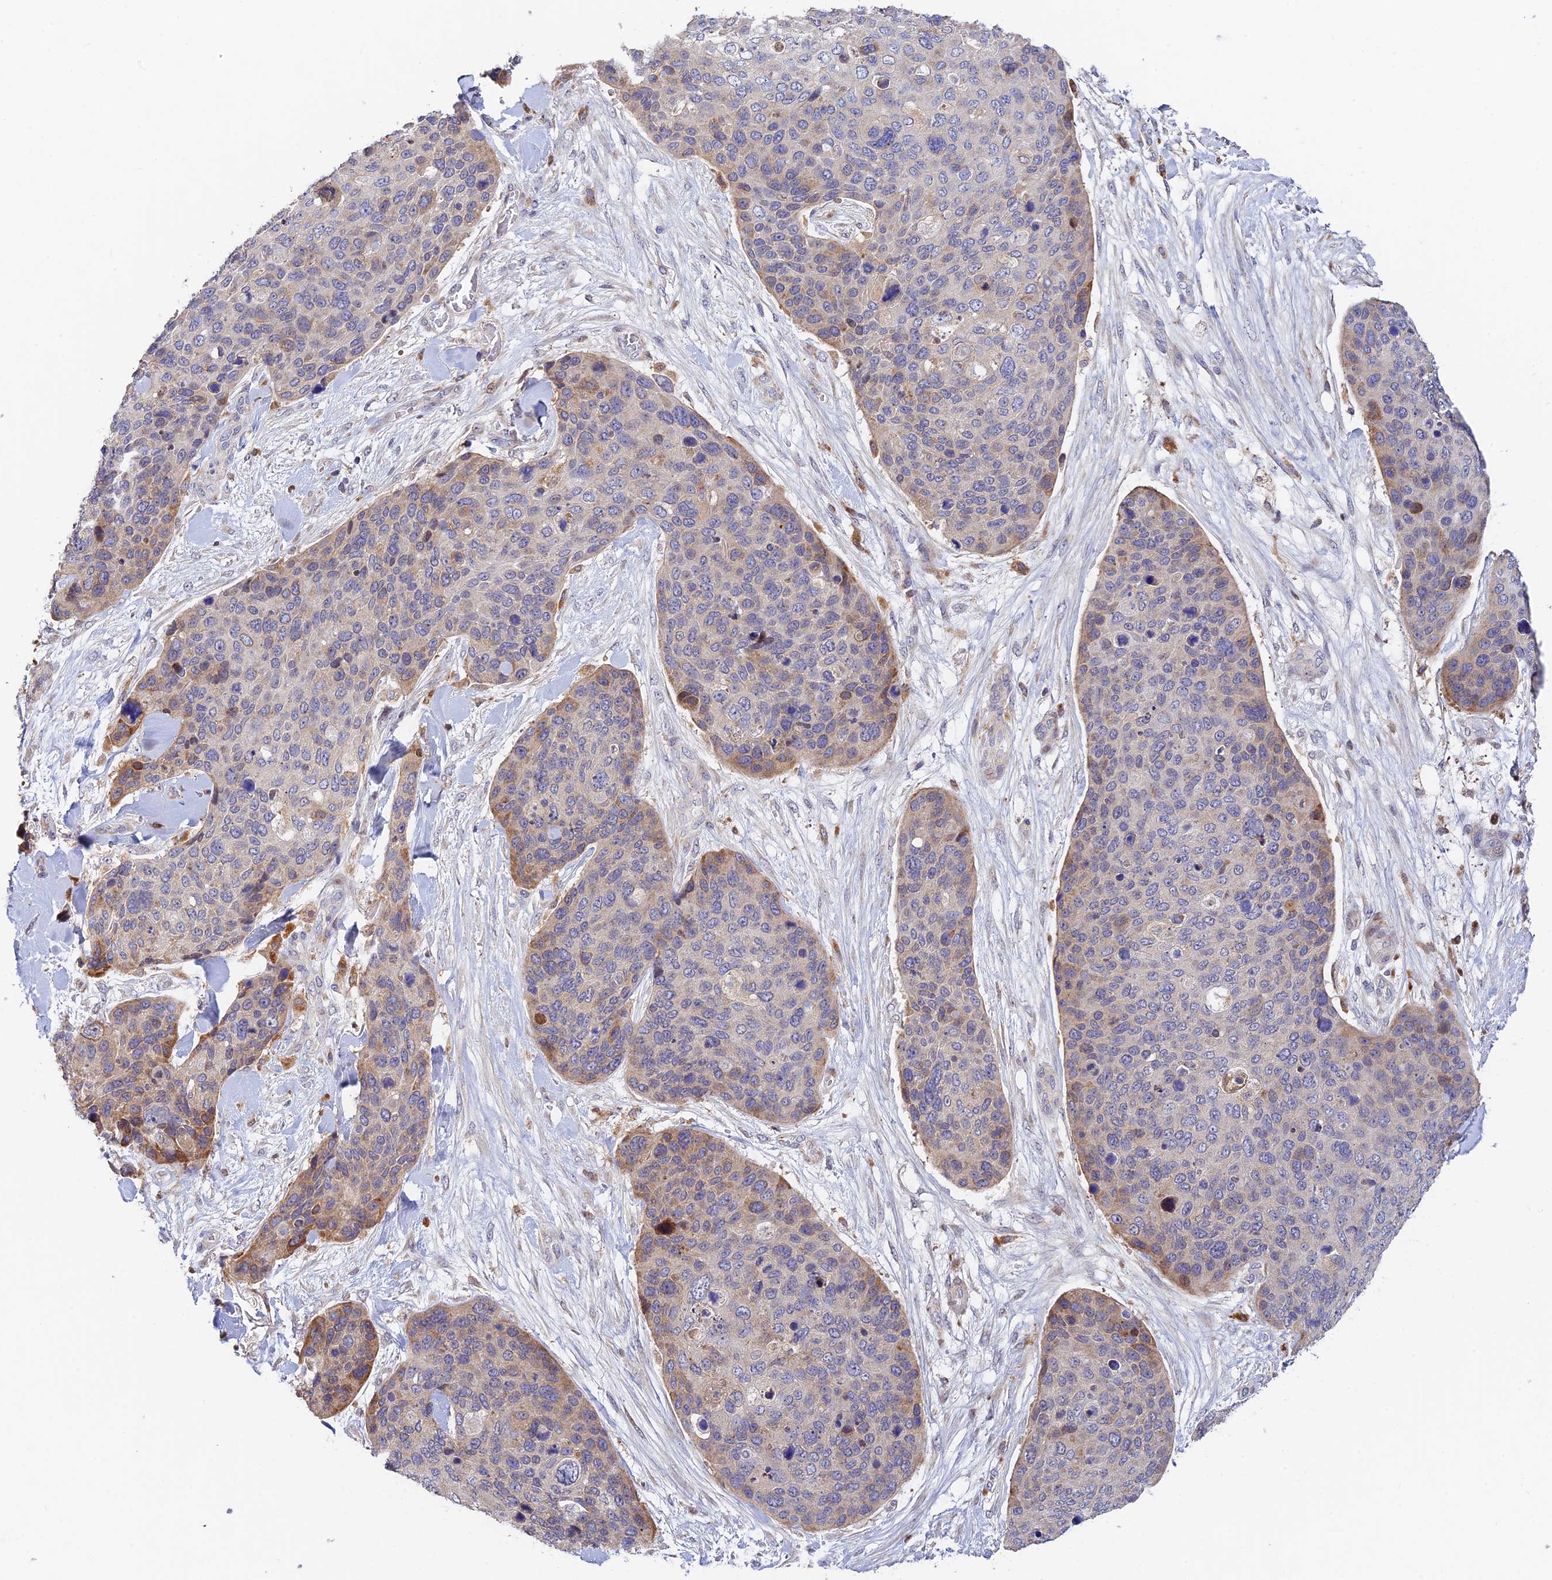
{"staining": {"intensity": "moderate", "quantity": "<25%", "location": "cytoplasmic/membranous"}, "tissue": "skin cancer", "cell_type": "Tumor cells", "image_type": "cancer", "snomed": [{"axis": "morphology", "description": "Basal cell carcinoma"}, {"axis": "topography", "description": "Skin"}], "caption": "An immunohistochemistry image of neoplastic tissue is shown. Protein staining in brown shows moderate cytoplasmic/membranous positivity in skin cancer within tumor cells. Immunohistochemistry (ihc) stains the protein in brown and the nuclei are stained blue.", "gene": "FUOM", "patient": {"sex": "female", "age": 74}}